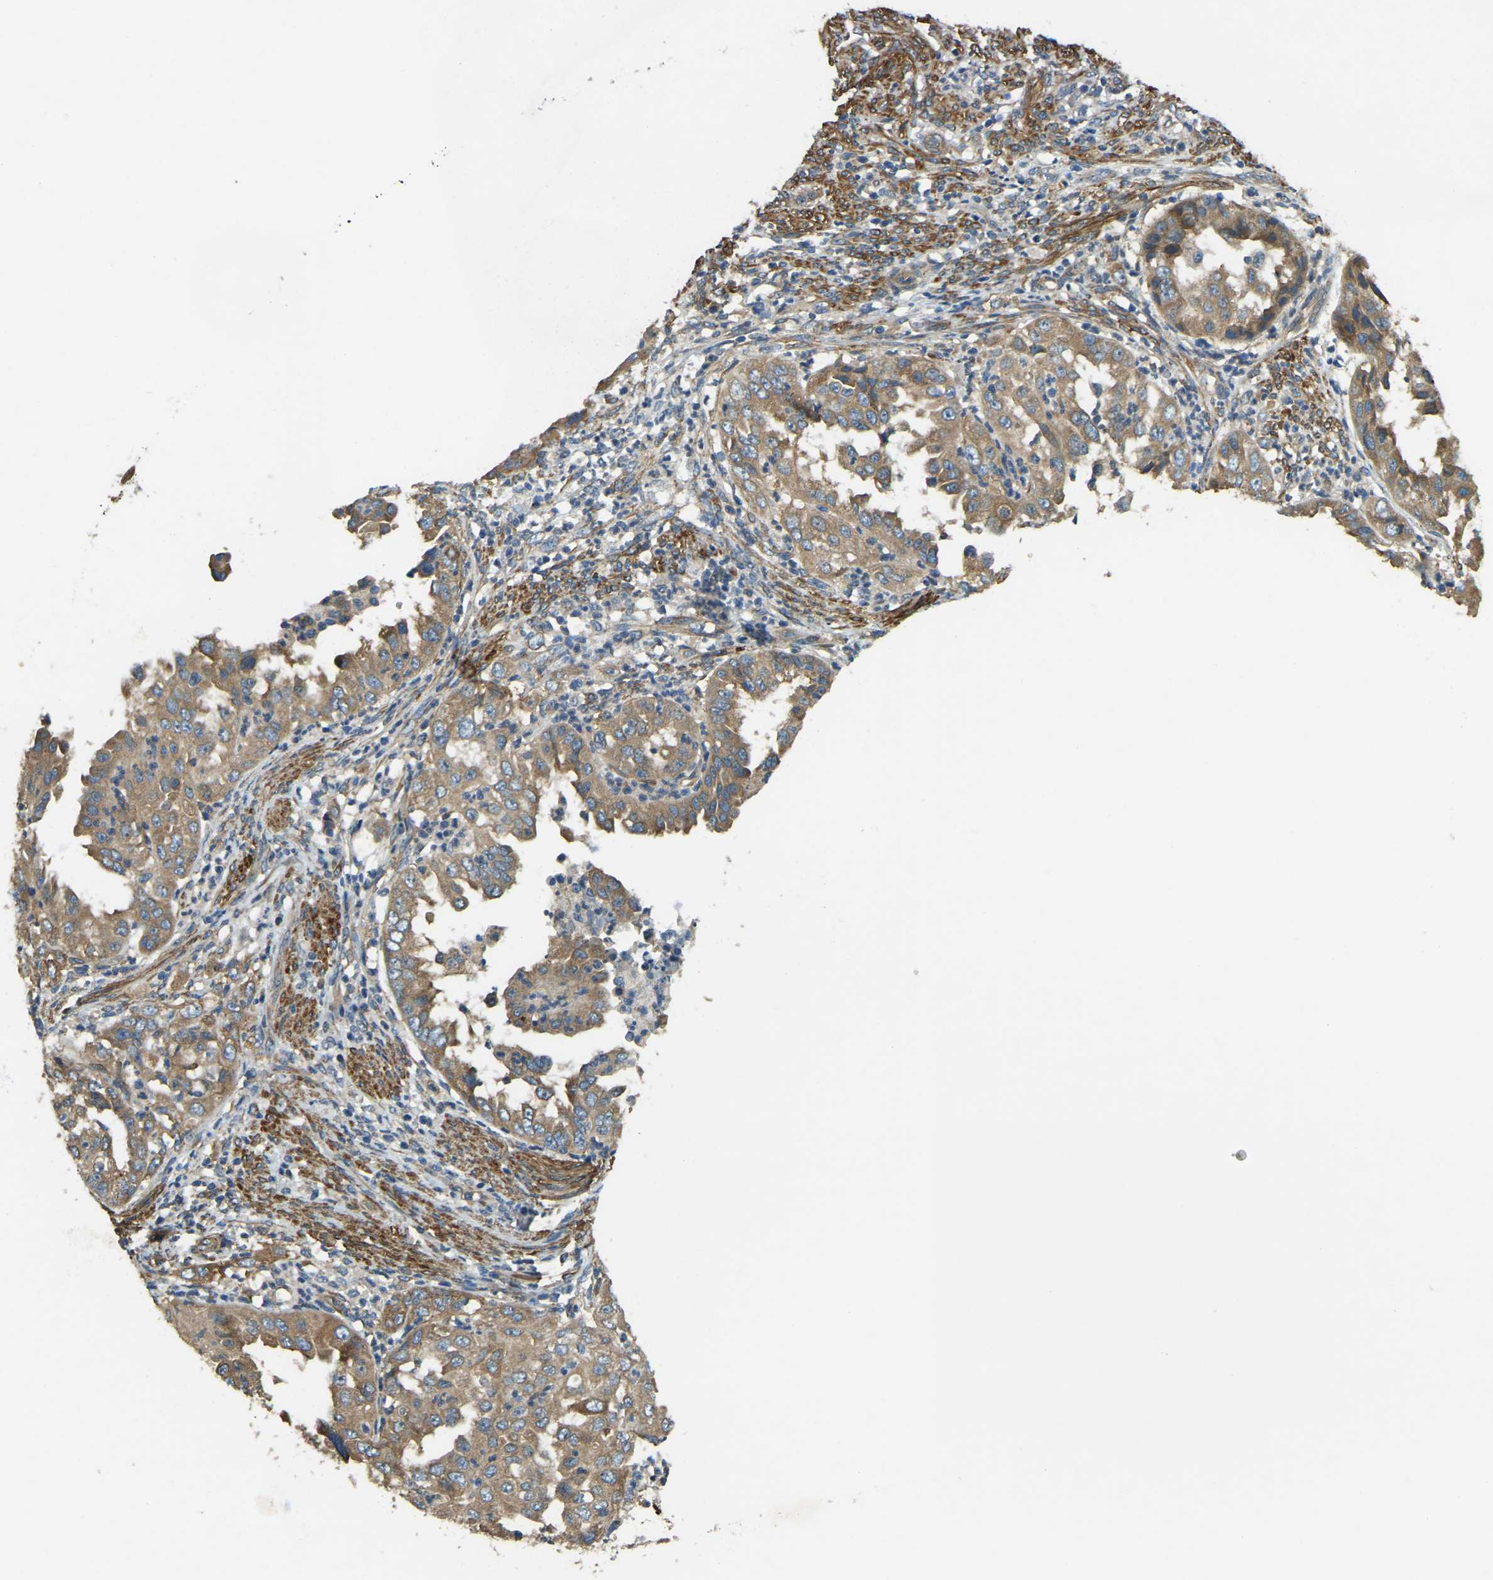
{"staining": {"intensity": "moderate", "quantity": ">75%", "location": "cytoplasmic/membranous"}, "tissue": "endometrial cancer", "cell_type": "Tumor cells", "image_type": "cancer", "snomed": [{"axis": "morphology", "description": "Adenocarcinoma, NOS"}, {"axis": "topography", "description": "Endometrium"}], "caption": "Protein analysis of adenocarcinoma (endometrial) tissue displays moderate cytoplasmic/membranous positivity in about >75% of tumor cells. Immunohistochemistry (ihc) stains the protein of interest in brown and the nuclei are stained blue.", "gene": "ERGIC1", "patient": {"sex": "female", "age": 85}}